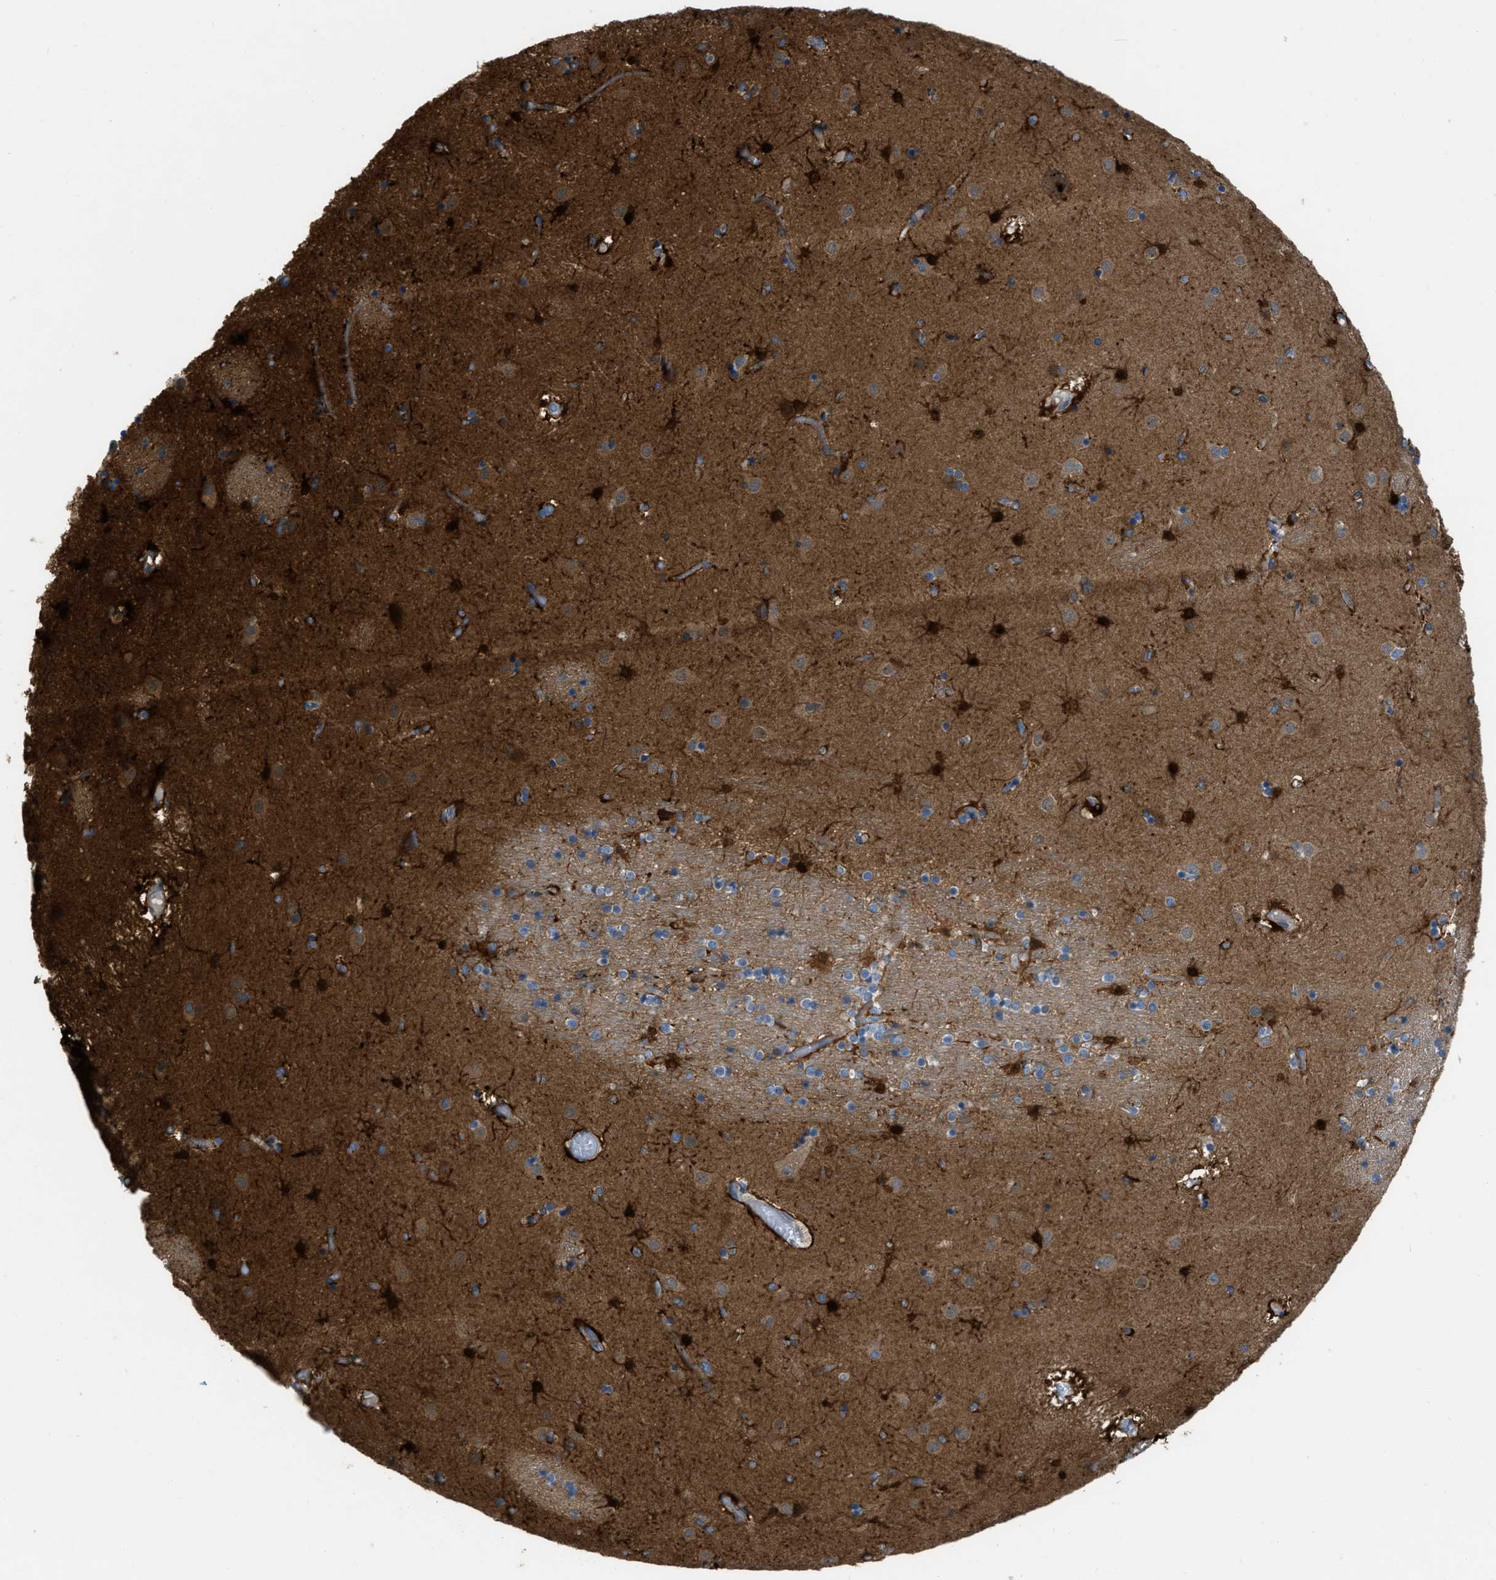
{"staining": {"intensity": "strong", "quantity": "25%-75%", "location": "cytoplasmic/membranous"}, "tissue": "caudate", "cell_type": "Glial cells", "image_type": "normal", "snomed": [{"axis": "morphology", "description": "Normal tissue, NOS"}, {"axis": "topography", "description": "Lateral ventricle wall"}], "caption": "About 25%-75% of glial cells in normal caudate demonstrate strong cytoplasmic/membranous protein expression as visualized by brown immunohistochemical staining.", "gene": "PFKP", "patient": {"sex": "male", "age": 70}}